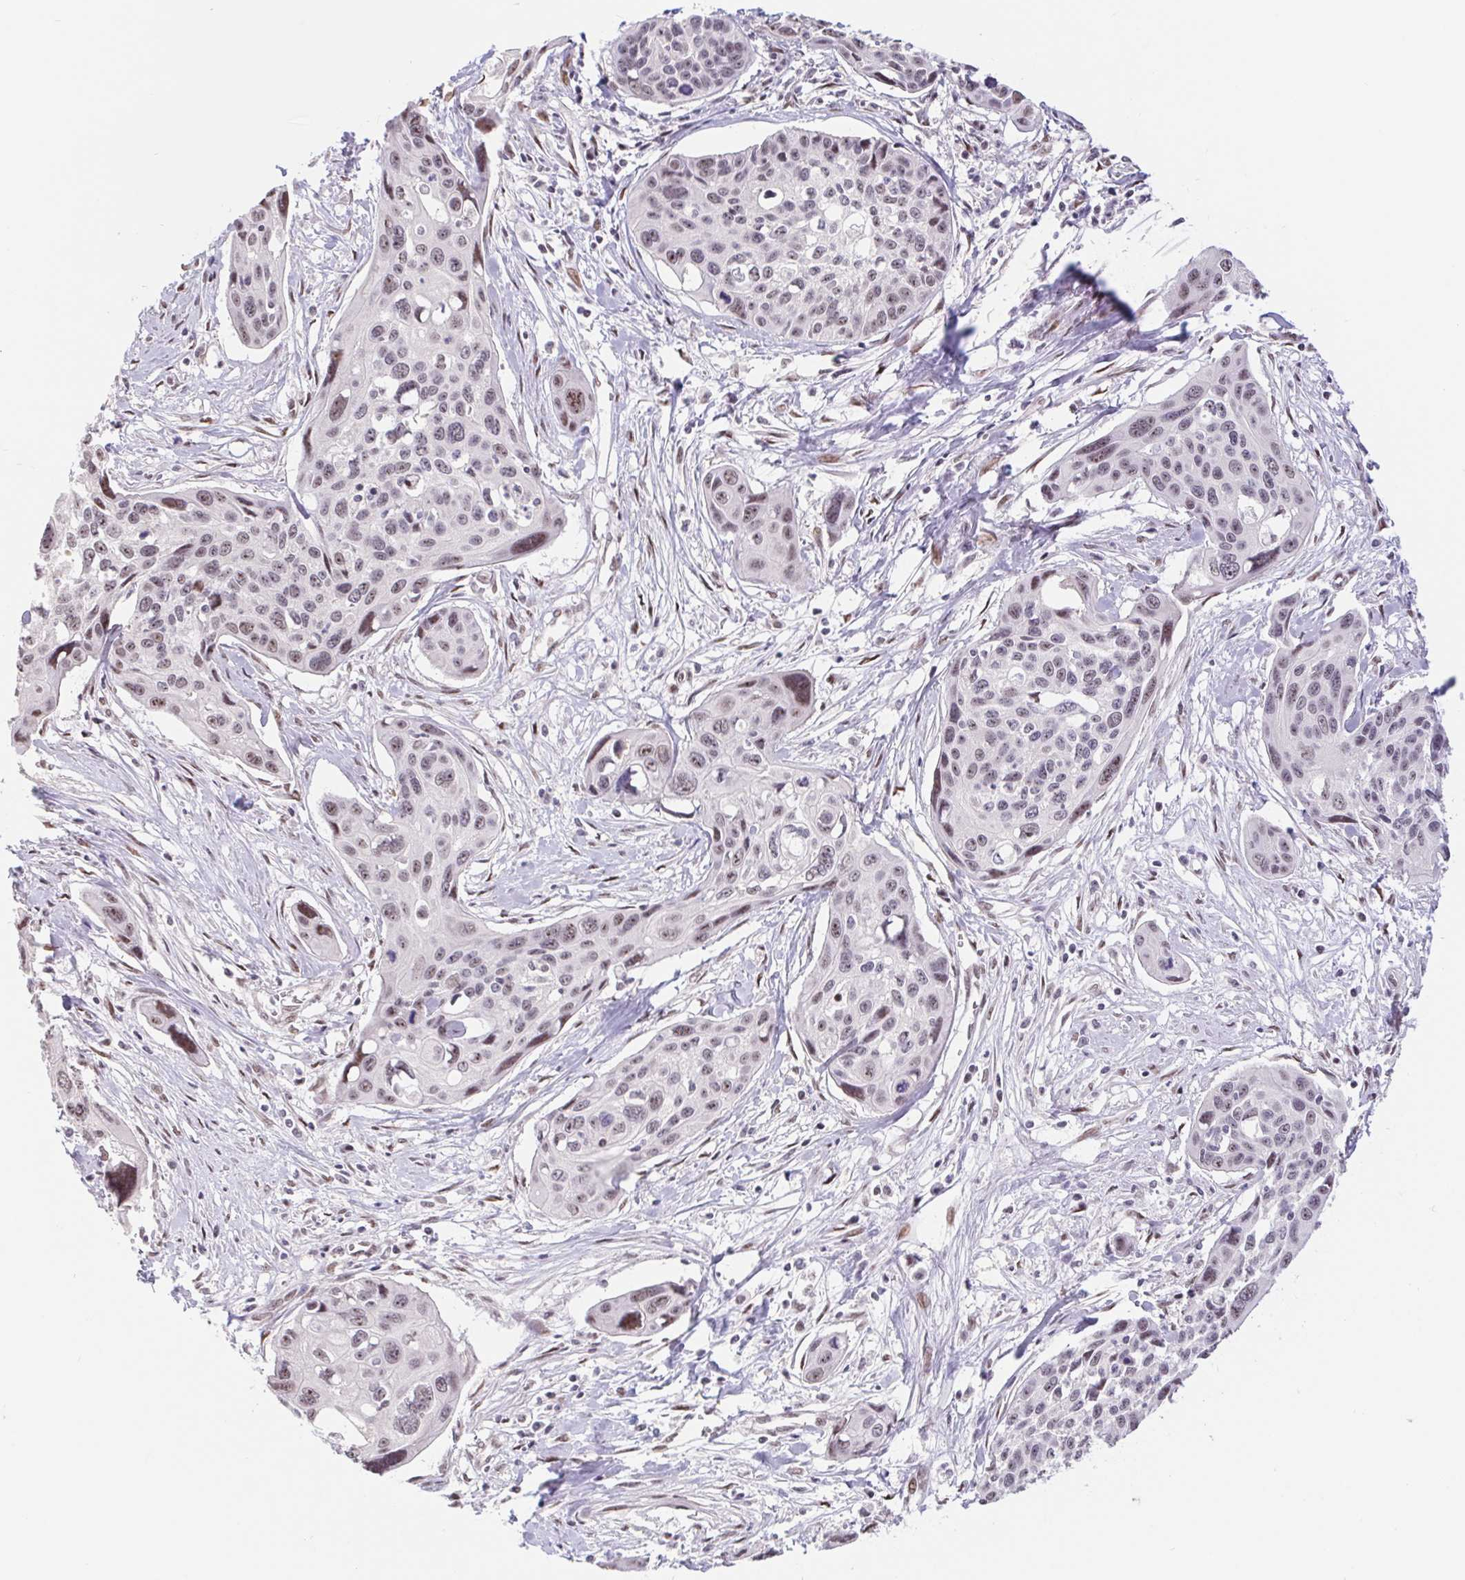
{"staining": {"intensity": "weak", "quantity": "25%-75%", "location": "nuclear"}, "tissue": "cervical cancer", "cell_type": "Tumor cells", "image_type": "cancer", "snomed": [{"axis": "morphology", "description": "Squamous cell carcinoma, NOS"}, {"axis": "topography", "description": "Cervix"}], "caption": "Immunohistochemistry photomicrograph of neoplastic tissue: human squamous cell carcinoma (cervical) stained using immunohistochemistry (IHC) demonstrates low levels of weak protein expression localized specifically in the nuclear of tumor cells, appearing as a nuclear brown color.", "gene": "CAND1", "patient": {"sex": "female", "age": 31}}